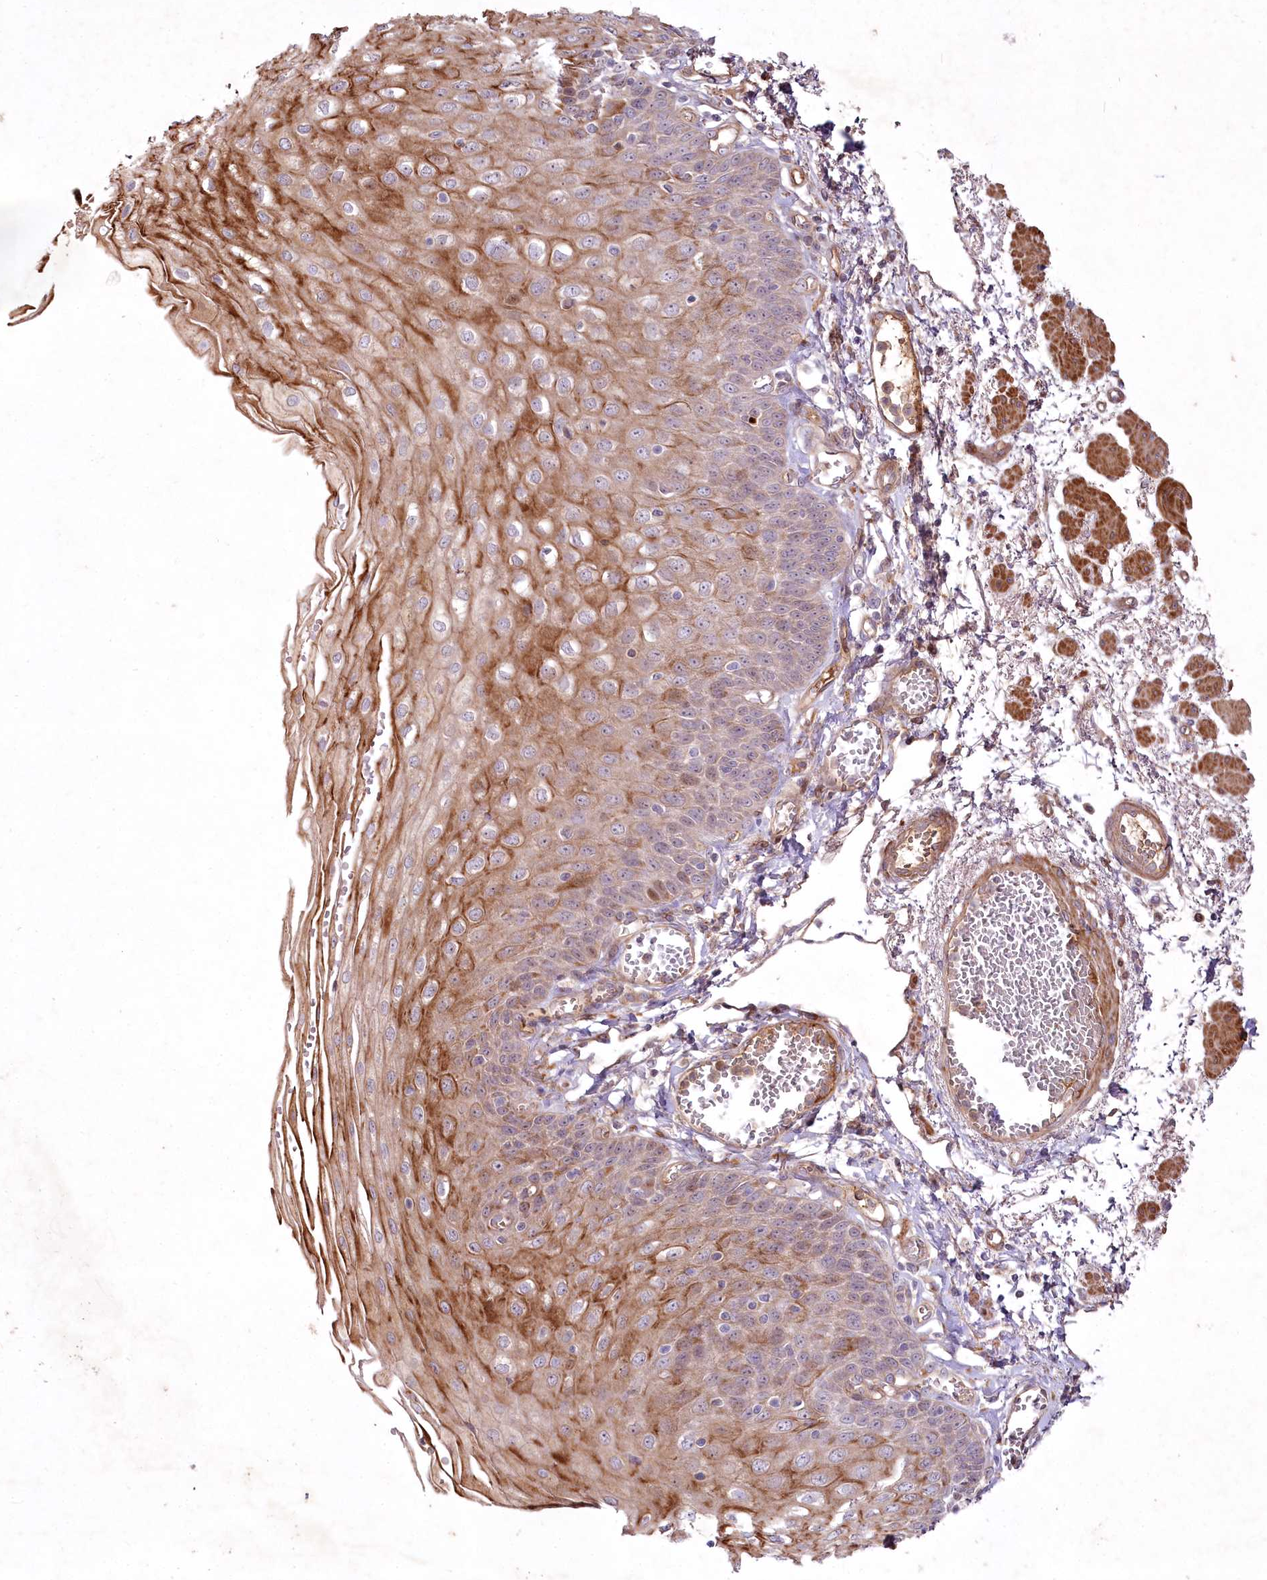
{"staining": {"intensity": "moderate", "quantity": ">75%", "location": "cytoplasmic/membranous"}, "tissue": "esophagus", "cell_type": "Squamous epithelial cells", "image_type": "normal", "snomed": [{"axis": "morphology", "description": "Normal tissue, NOS"}, {"axis": "topography", "description": "Esophagus"}], "caption": "The image reveals staining of unremarkable esophagus, revealing moderate cytoplasmic/membranous protein positivity (brown color) within squamous epithelial cells. Immunohistochemistry stains the protein of interest in brown and the nuclei are stained blue.", "gene": "PSTK", "patient": {"sex": "male", "age": 81}}